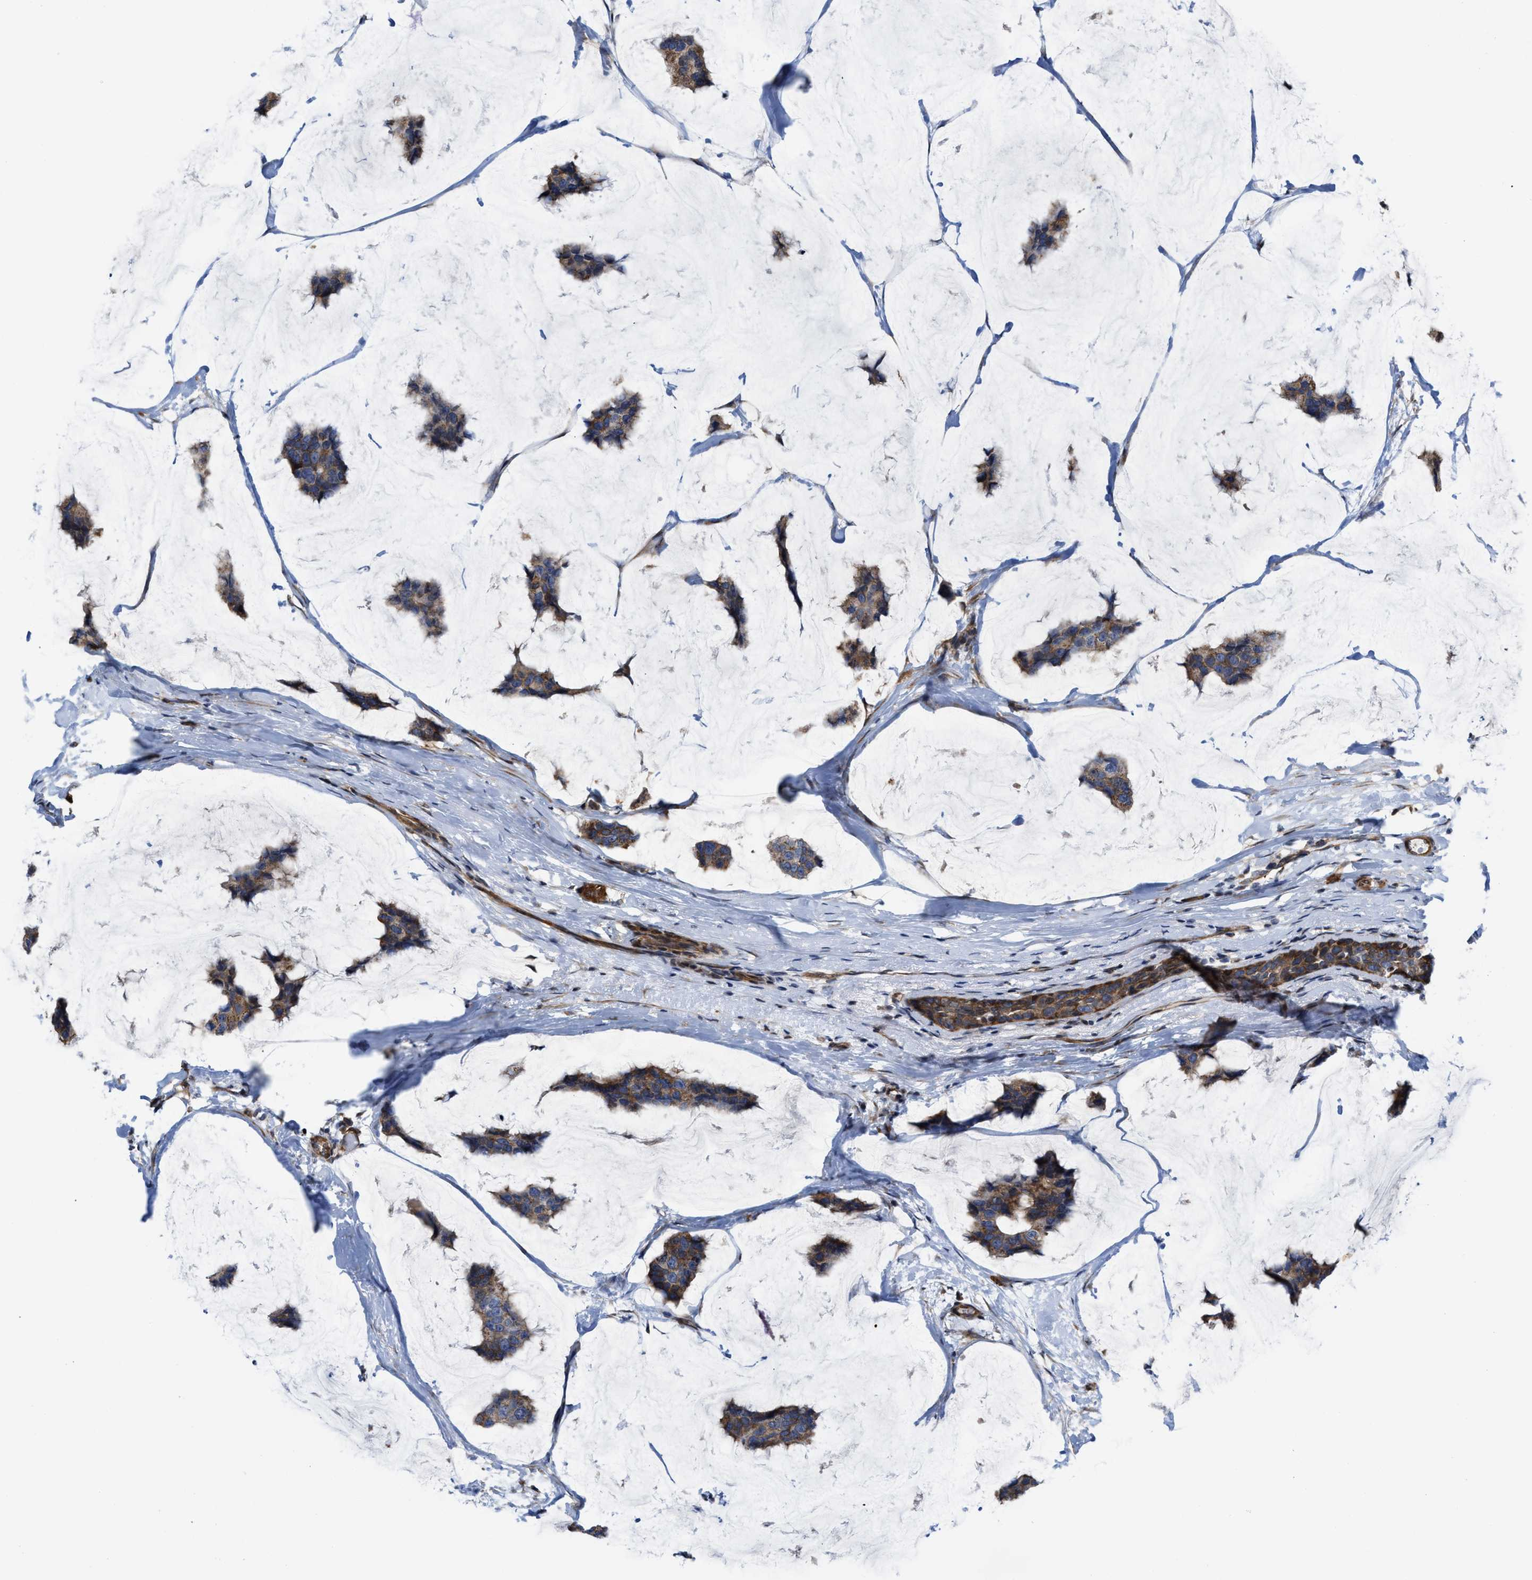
{"staining": {"intensity": "moderate", "quantity": ">75%", "location": "cytoplasmic/membranous"}, "tissue": "breast cancer", "cell_type": "Tumor cells", "image_type": "cancer", "snomed": [{"axis": "morphology", "description": "Normal tissue, NOS"}, {"axis": "morphology", "description": "Duct carcinoma"}, {"axis": "topography", "description": "Breast"}], "caption": "Immunohistochemistry staining of intraductal carcinoma (breast), which exhibits medium levels of moderate cytoplasmic/membranous staining in about >75% of tumor cells indicating moderate cytoplasmic/membranous protein staining. The staining was performed using DAB (brown) for protein detection and nuclei were counterstained in hematoxylin (blue).", "gene": "TGFB1I1", "patient": {"sex": "female", "age": 50}}